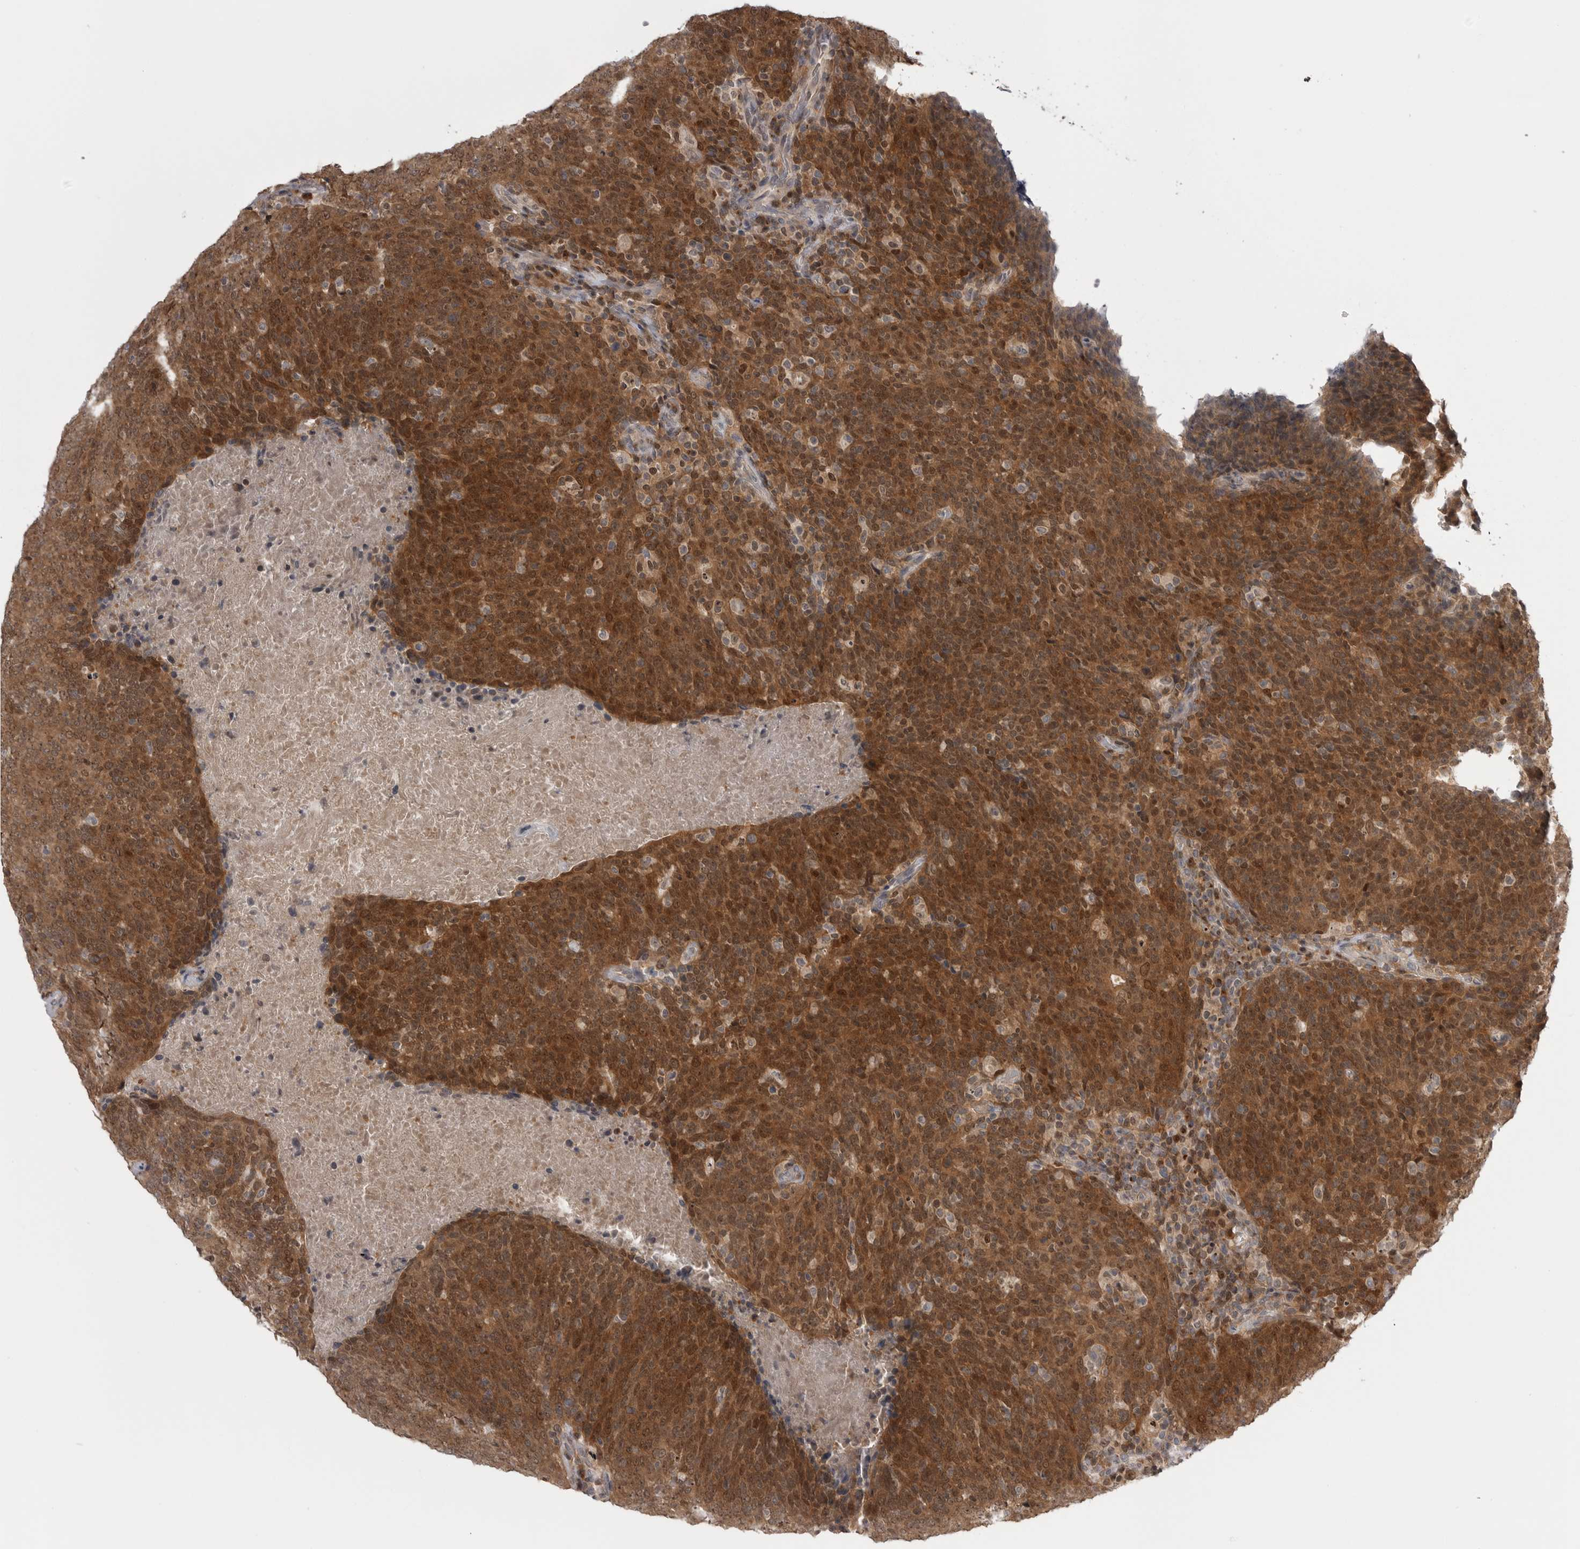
{"staining": {"intensity": "moderate", "quantity": ">75%", "location": "cytoplasmic/membranous,nuclear"}, "tissue": "head and neck cancer", "cell_type": "Tumor cells", "image_type": "cancer", "snomed": [{"axis": "morphology", "description": "Squamous cell carcinoma, NOS"}, {"axis": "morphology", "description": "Squamous cell carcinoma, metastatic, NOS"}, {"axis": "topography", "description": "Lymph node"}, {"axis": "topography", "description": "Head-Neck"}], "caption": "Tumor cells display moderate cytoplasmic/membranous and nuclear expression in about >75% of cells in head and neck squamous cell carcinoma. Using DAB (brown) and hematoxylin (blue) stains, captured at high magnification using brightfield microscopy.", "gene": "MAPK13", "patient": {"sex": "male", "age": 62}}